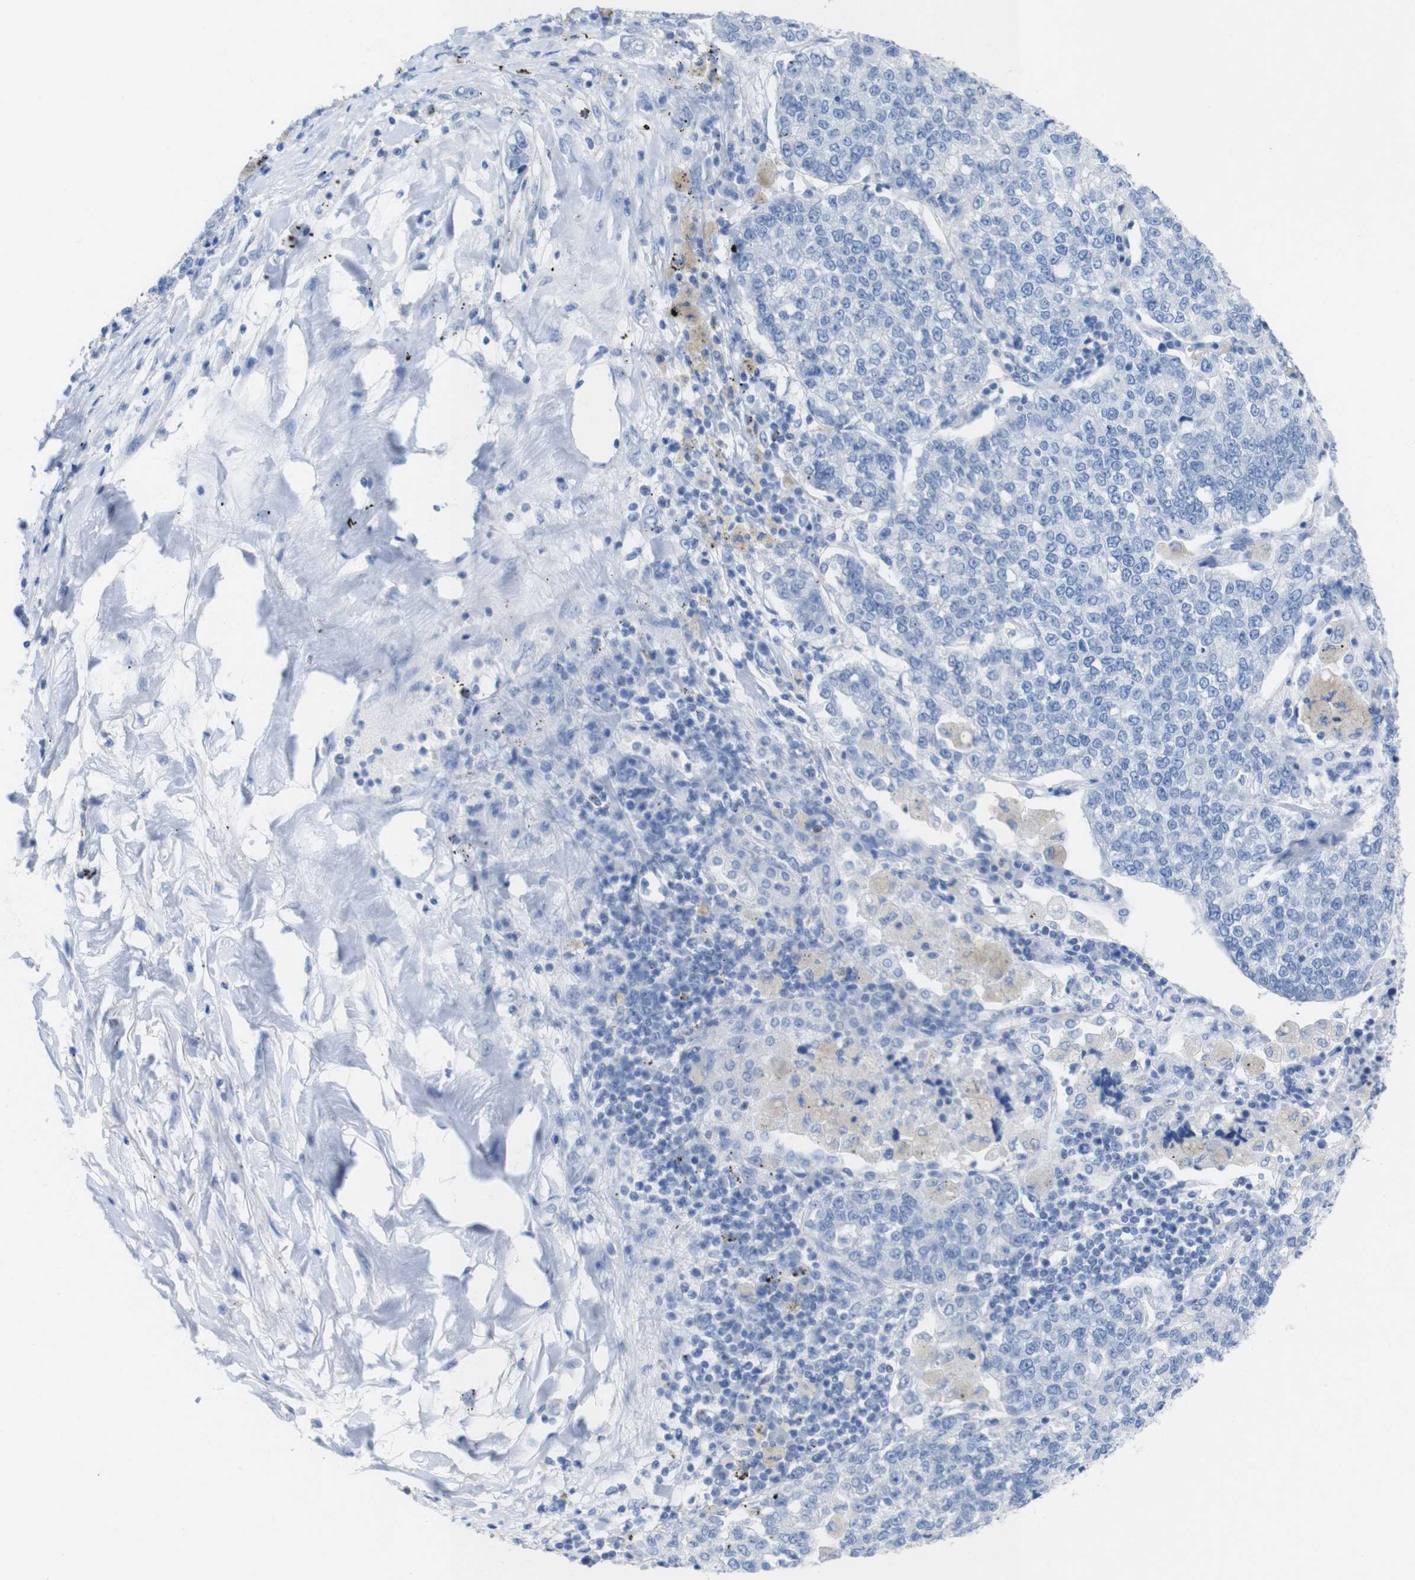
{"staining": {"intensity": "negative", "quantity": "none", "location": "none"}, "tissue": "lung cancer", "cell_type": "Tumor cells", "image_type": "cancer", "snomed": [{"axis": "morphology", "description": "Adenocarcinoma, NOS"}, {"axis": "topography", "description": "Lung"}], "caption": "Tumor cells show no significant protein positivity in adenocarcinoma (lung).", "gene": "LAG3", "patient": {"sex": "male", "age": 49}}